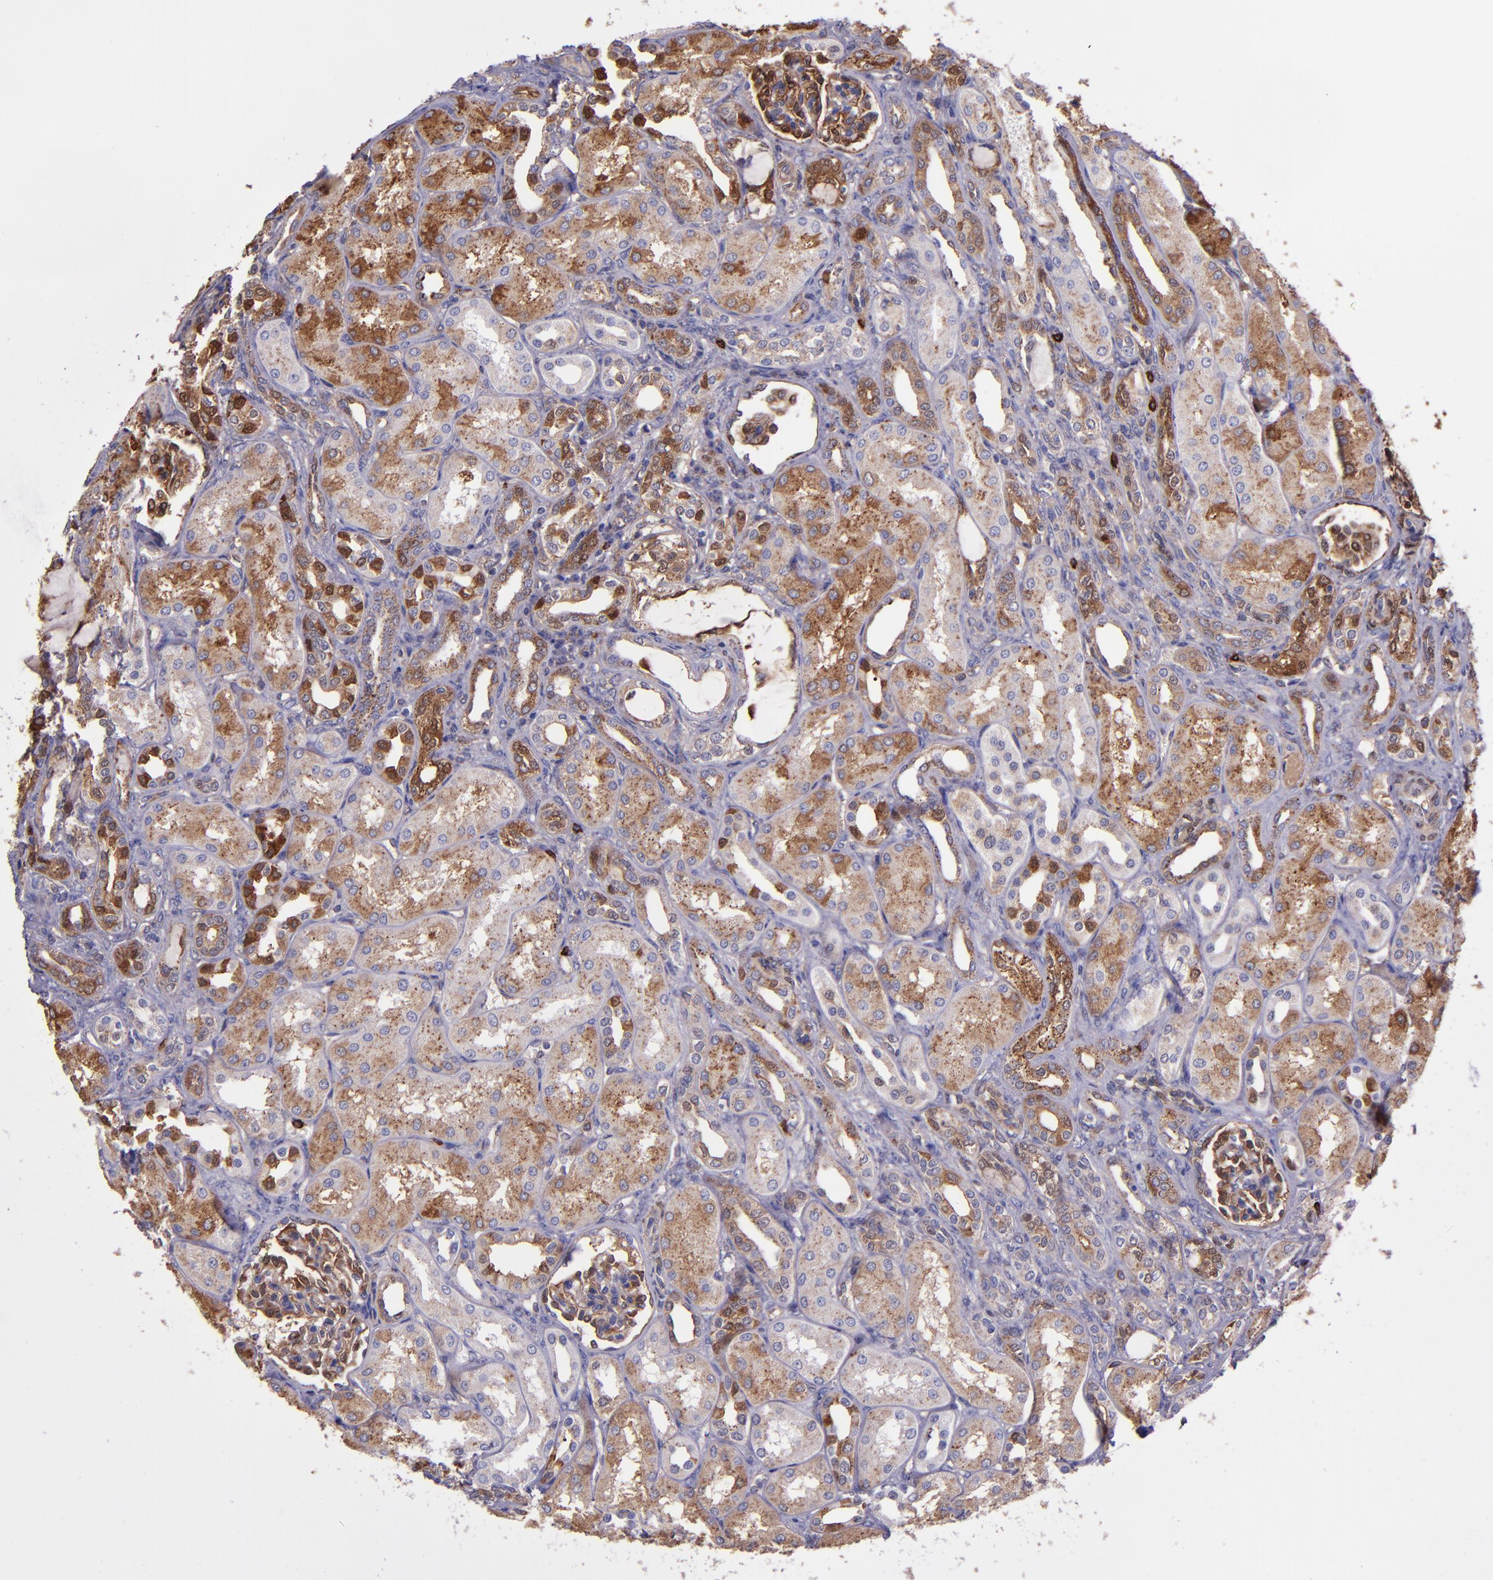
{"staining": {"intensity": "moderate", "quantity": ">75%", "location": "cytoplasmic/membranous"}, "tissue": "kidney", "cell_type": "Cells in glomeruli", "image_type": "normal", "snomed": [{"axis": "morphology", "description": "Normal tissue, NOS"}, {"axis": "topography", "description": "Kidney"}], "caption": "Immunohistochemical staining of unremarkable human kidney shows moderate cytoplasmic/membranous protein staining in about >75% of cells in glomeruli. The protein of interest is stained brown, and the nuclei are stained in blue (DAB IHC with brightfield microscopy, high magnification).", "gene": "WASH6P", "patient": {"sex": "male", "age": 7}}